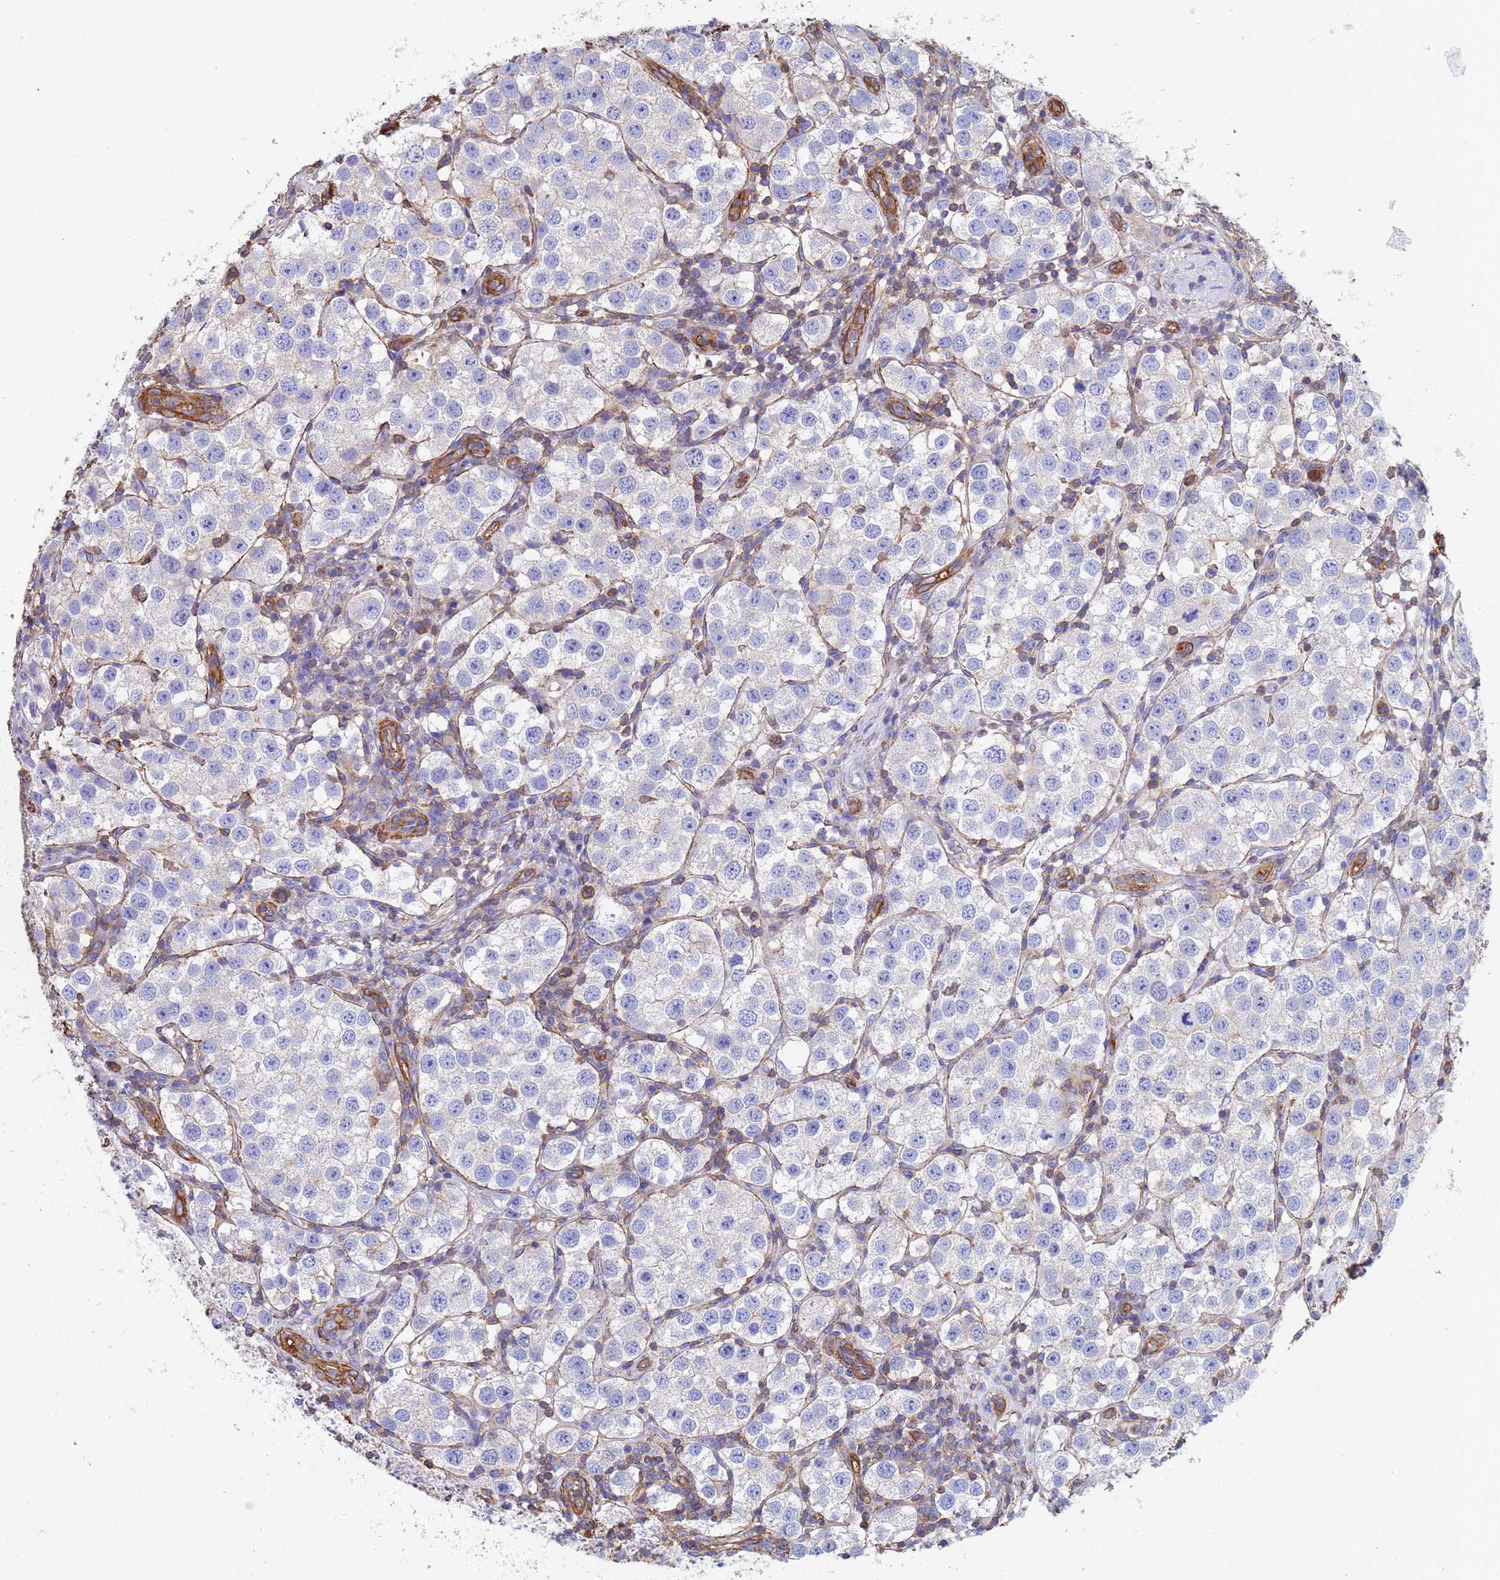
{"staining": {"intensity": "negative", "quantity": "none", "location": "none"}, "tissue": "testis cancer", "cell_type": "Tumor cells", "image_type": "cancer", "snomed": [{"axis": "morphology", "description": "Seminoma, NOS"}, {"axis": "topography", "description": "Testis"}], "caption": "DAB immunohistochemical staining of seminoma (testis) exhibits no significant positivity in tumor cells.", "gene": "MYL12A", "patient": {"sex": "male", "age": 37}}